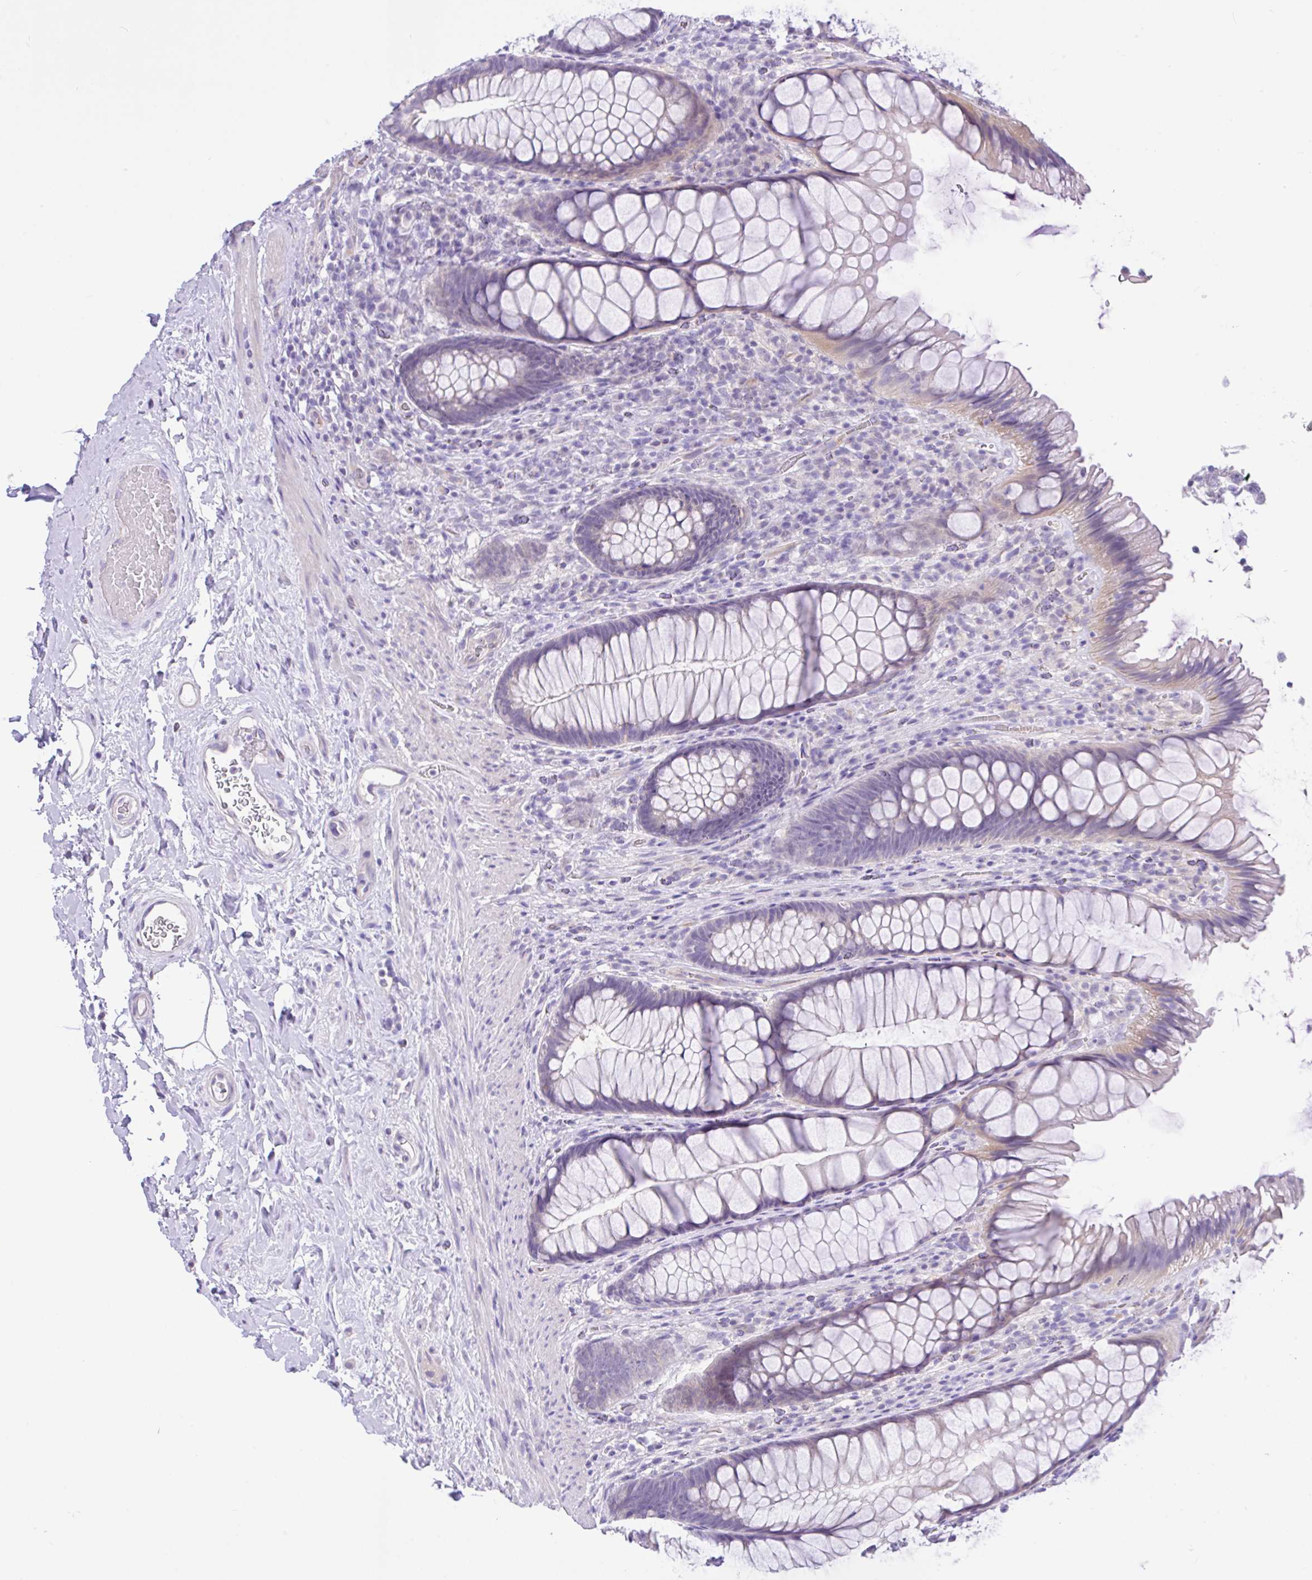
{"staining": {"intensity": "weak", "quantity": "25%-75%", "location": "cytoplasmic/membranous"}, "tissue": "rectum", "cell_type": "Glandular cells", "image_type": "normal", "snomed": [{"axis": "morphology", "description": "Normal tissue, NOS"}, {"axis": "topography", "description": "Rectum"}], "caption": "Immunohistochemistry of benign human rectum displays low levels of weak cytoplasmic/membranous expression in approximately 25%-75% of glandular cells.", "gene": "ANO4", "patient": {"sex": "male", "age": 53}}